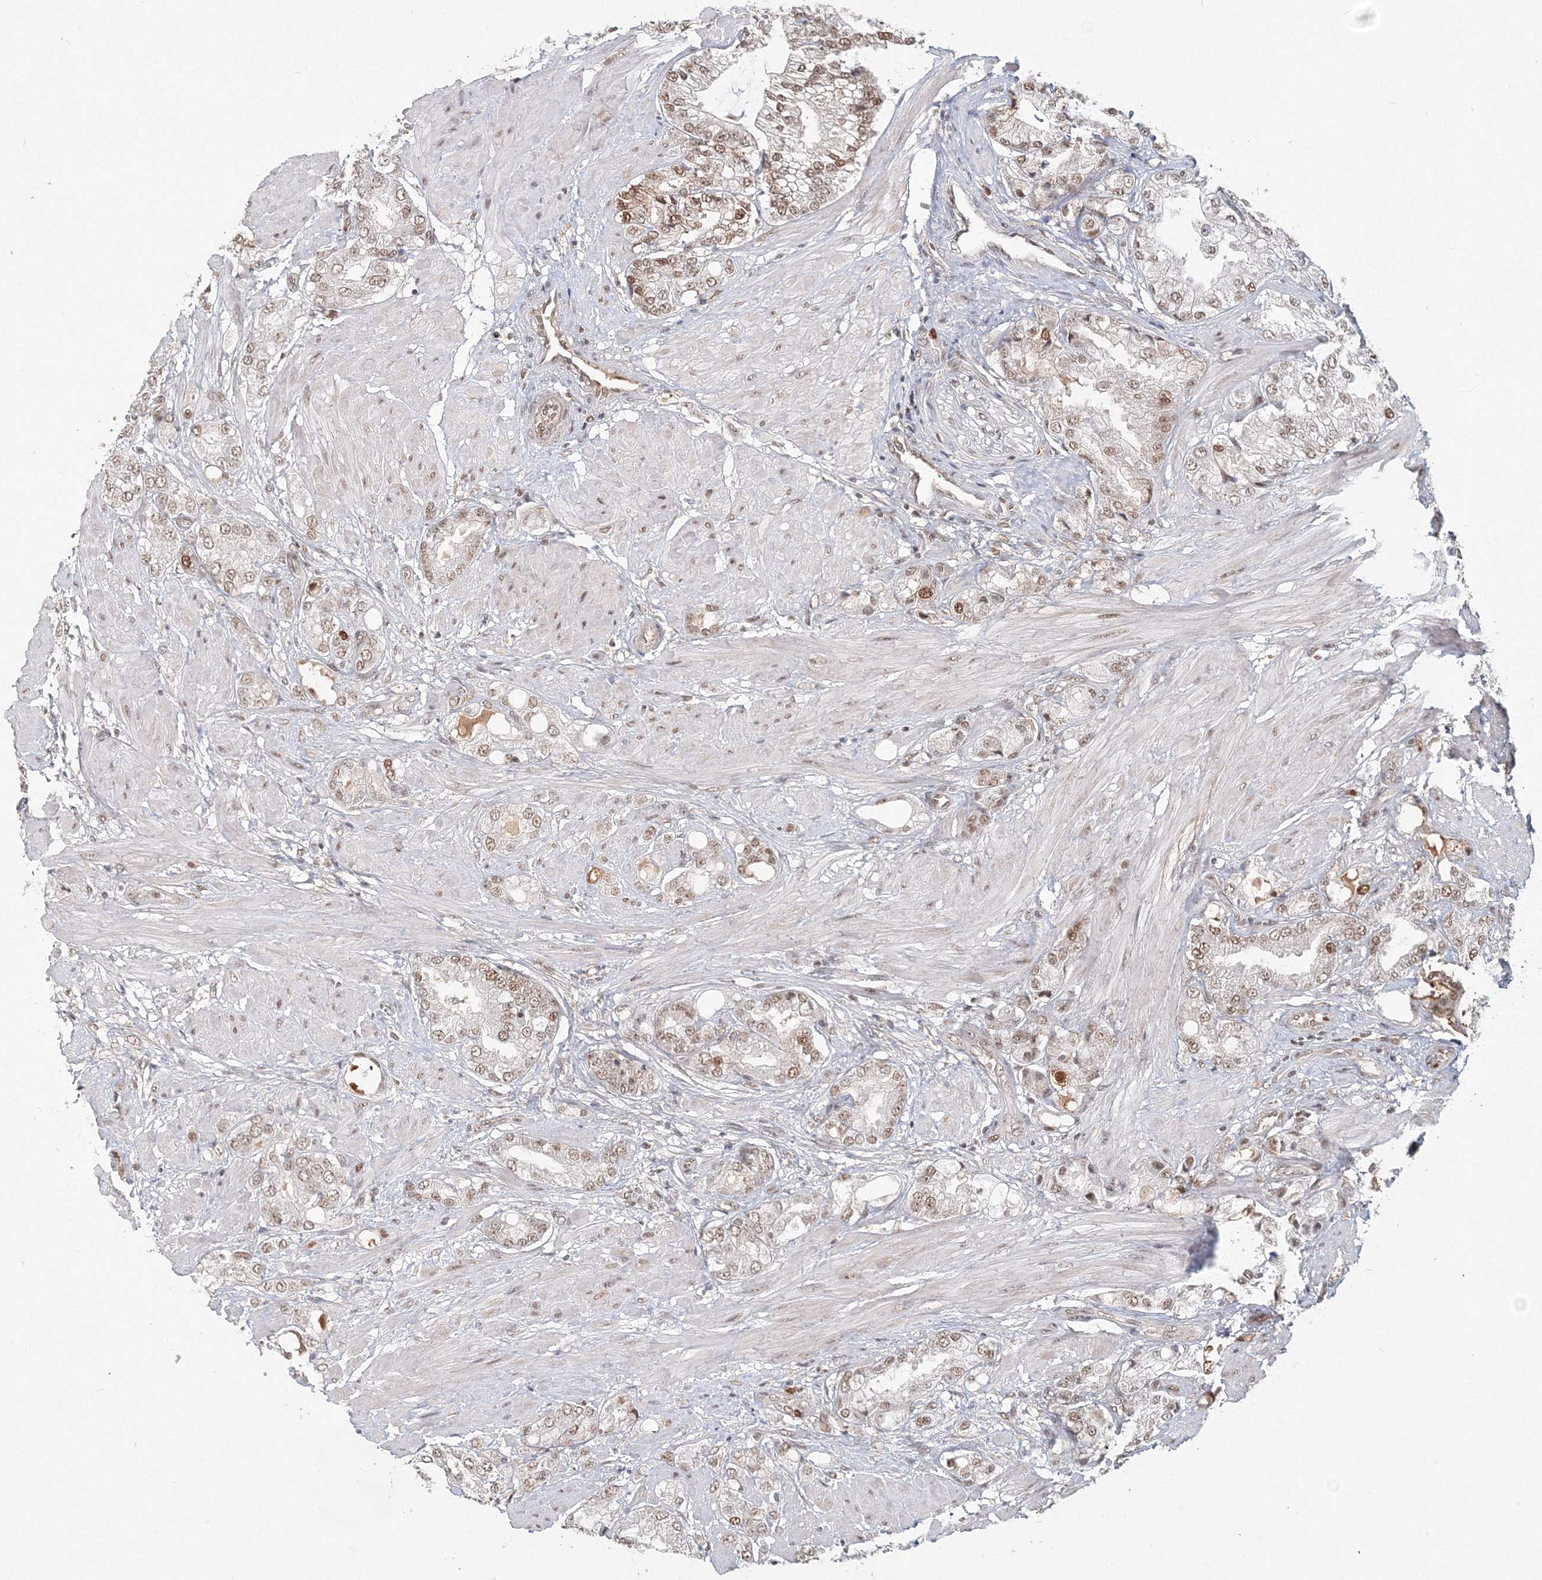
{"staining": {"intensity": "moderate", "quantity": "25%-75%", "location": "nuclear"}, "tissue": "prostate cancer", "cell_type": "Tumor cells", "image_type": "cancer", "snomed": [{"axis": "morphology", "description": "Adenocarcinoma, High grade"}, {"axis": "topography", "description": "Prostate"}], "caption": "Tumor cells show moderate nuclear positivity in about 25%-75% of cells in high-grade adenocarcinoma (prostate).", "gene": "IWS1", "patient": {"sex": "male", "age": 50}}